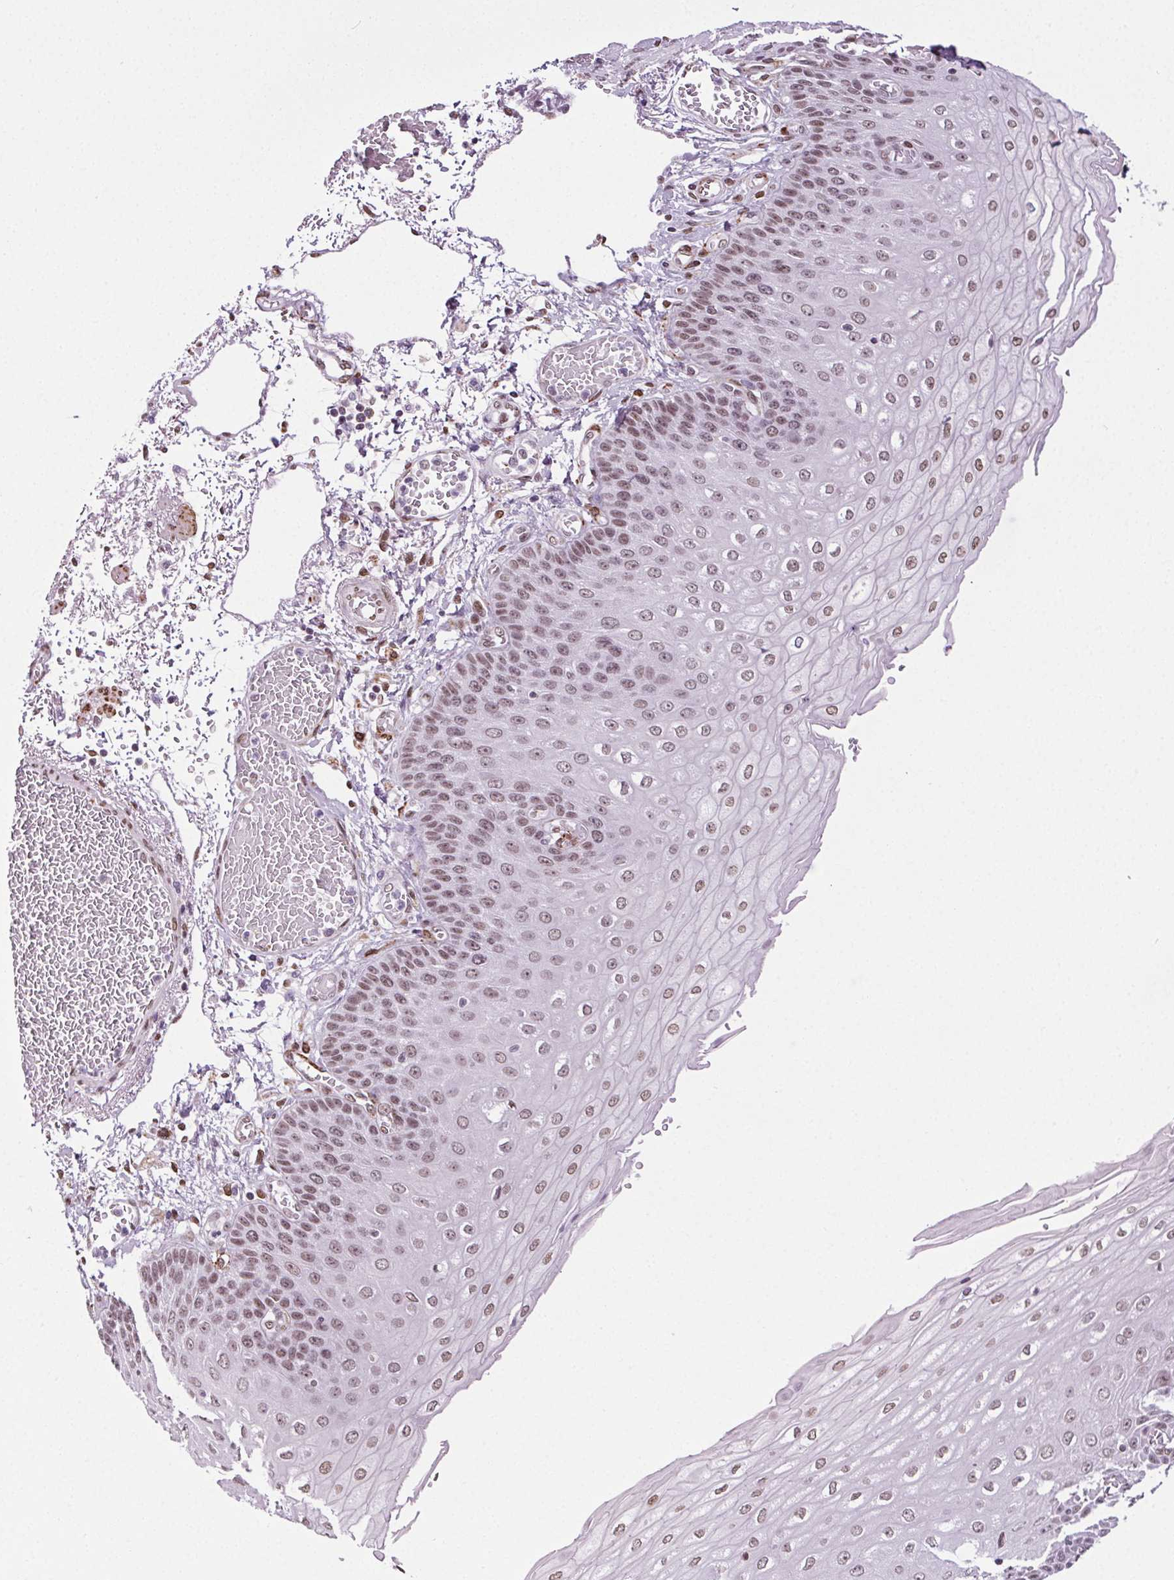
{"staining": {"intensity": "moderate", "quantity": ">75%", "location": "nuclear"}, "tissue": "esophagus", "cell_type": "Squamous epithelial cells", "image_type": "normal", "snomed": [{"axis": "morphology", "description": "Normal tissue, NOS"}, {"axis": "morphology", "description": "Adenocarcinoma, NOS"}, {"axis": "topography", "description": "Esophagus"}], "caption": "Squamous epithelial cells show moderate nuclear expression in approximately >75% of cells in normal esophagus. (DAB = brown stain, brightfield microscopy at high magnification).", "gene": "GP6", "patient": {"sex": "male", "age": 81}}